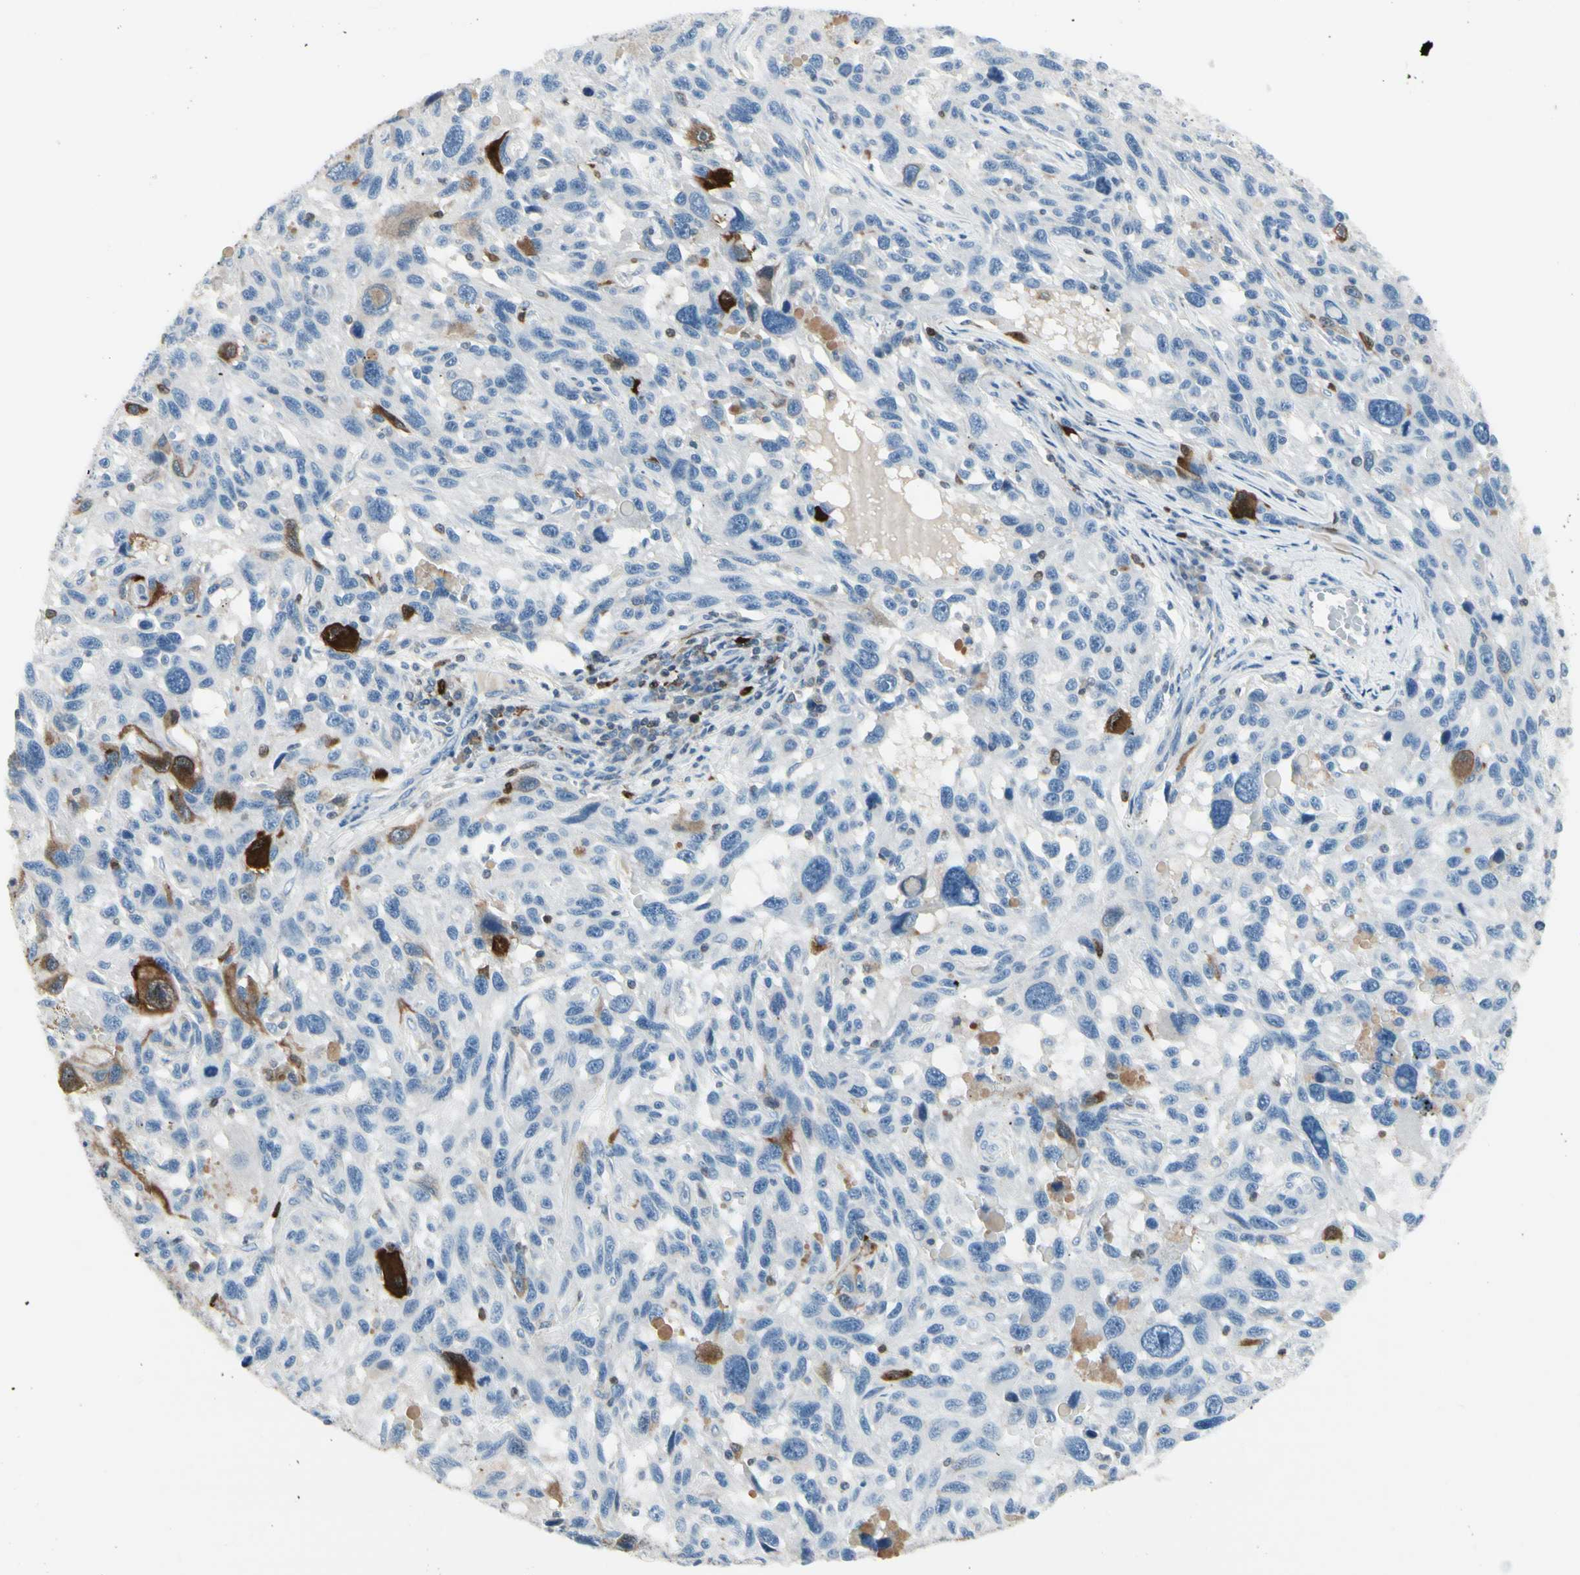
{"staining": {"intensity": "strong", "quantity": "<25%", "location": "cytoplasmic/membranous"}, "tissue": "melanoma", "cell_type": "Tumor cells", "image_type": "cancer", "snomed": [{"axis": "morphology", "description": "Malignant melanoma, NOS"}, {"axis": "topography", "description": "Skin"}], "caption": "The image displays staining of malignant melanoma, revealing strong cytoplasmic/membranous protein staining (brown color) within tumor cells.", "gene": "TRAF1", "patient": {"sex": "male", "age": 53}}